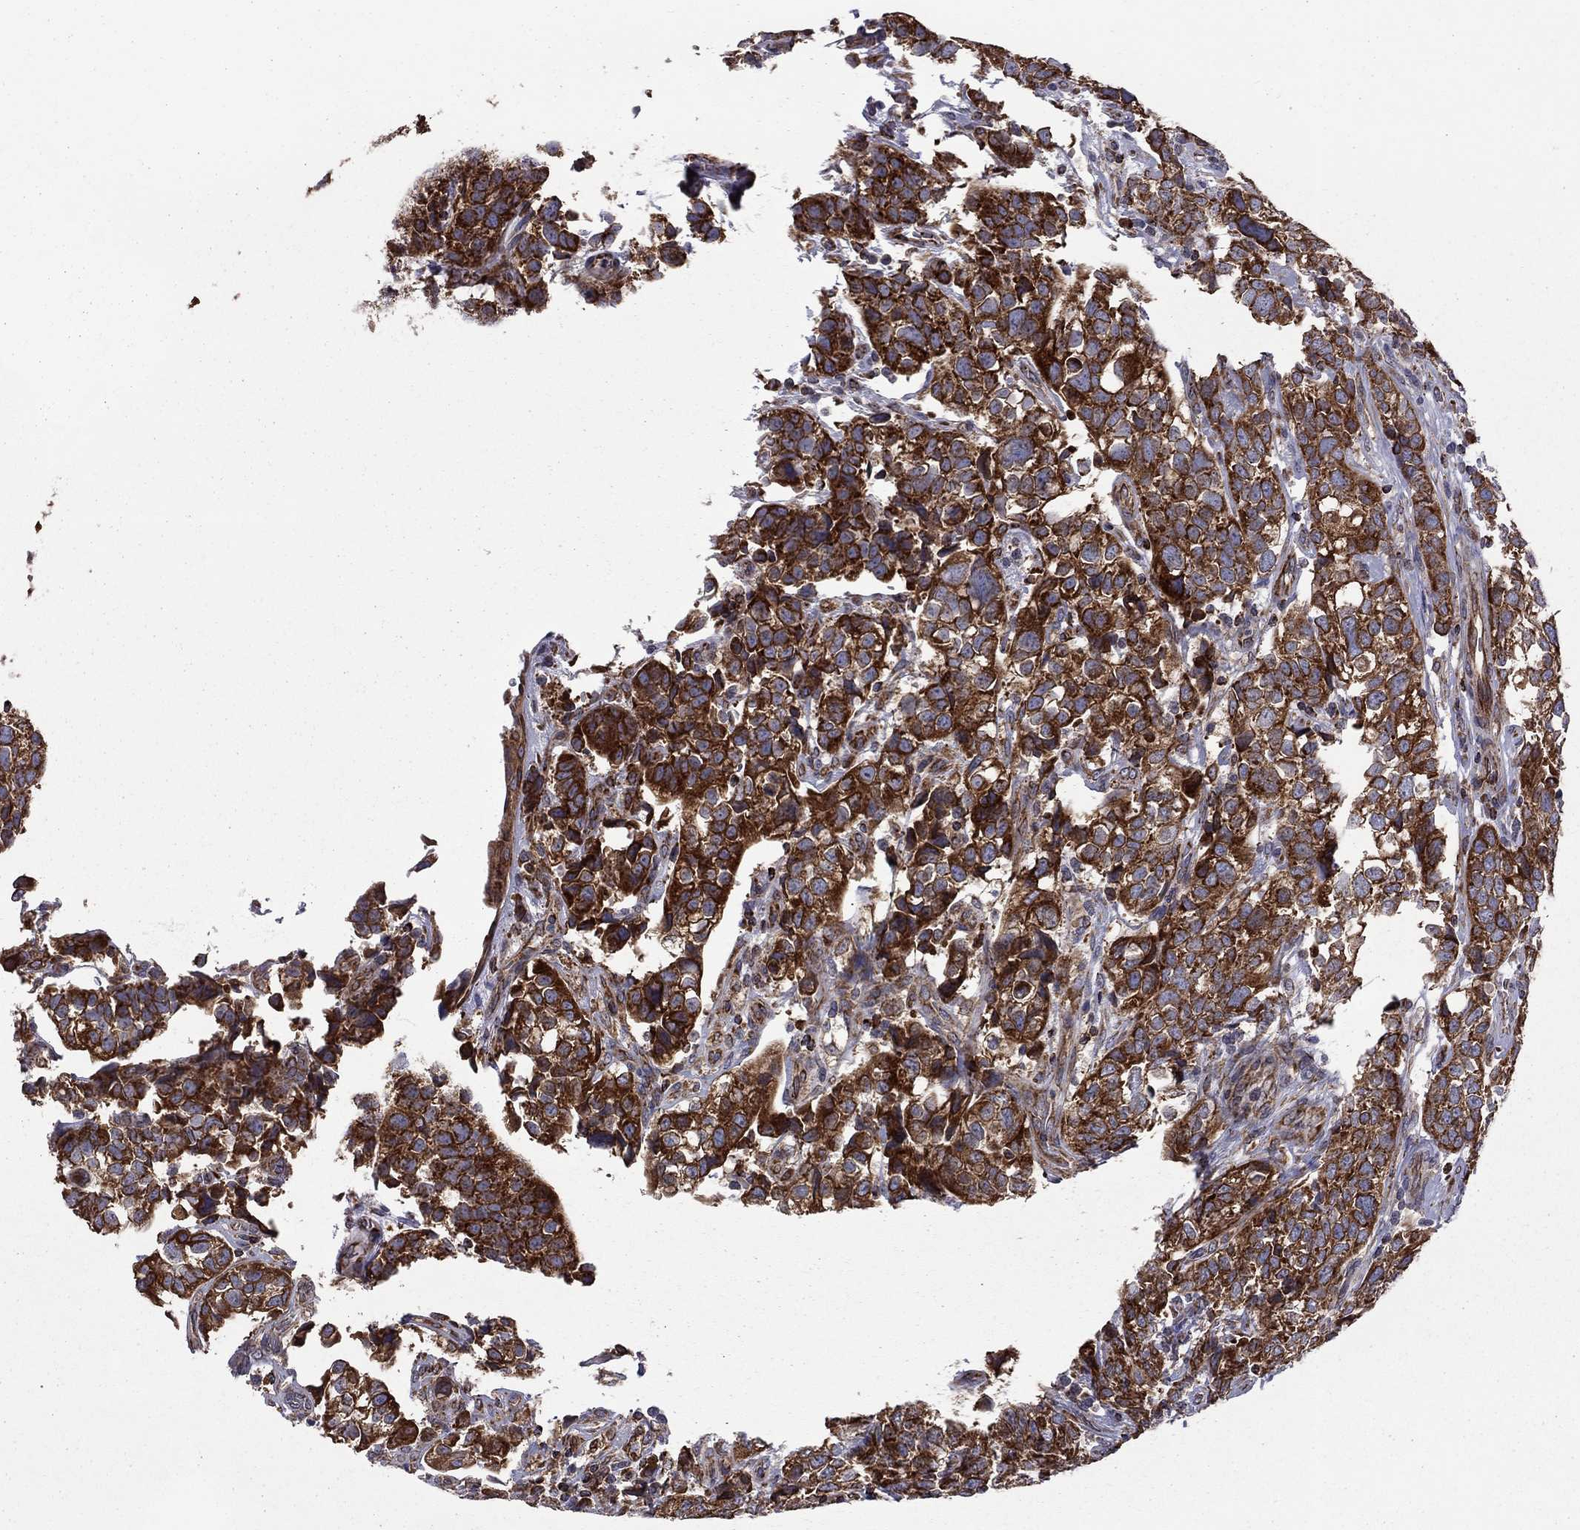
{"staining": {"intensity": "strong", "quantity": ">75%", "location": "cytoplasmic/membranous"}, "tissue": "urothelial cancer", "cell_type": "Tumor cells", "image_type": "cancer", "snomed": [{"axis": "morphology", "description": "Urothelial carcinoma, High grade"}, {"axis": "topography", "description": "Urinary bladder"}], "caption": "Urothelial cancer stained with DAB (3,3'-diaminobenzidine) immunohistochemistry shows high levels of strong cytoplasmic/membranous expression in approximately >75% of tumor cells. The staining is performed using DAB (3,3'-diaminobenzidine) brown chromogen to label protein expression. The nuclei are counter-stained blue using hematoxylin.", "gene": "CLPTM1", "patient": {"sex": "female", "age": 58}}